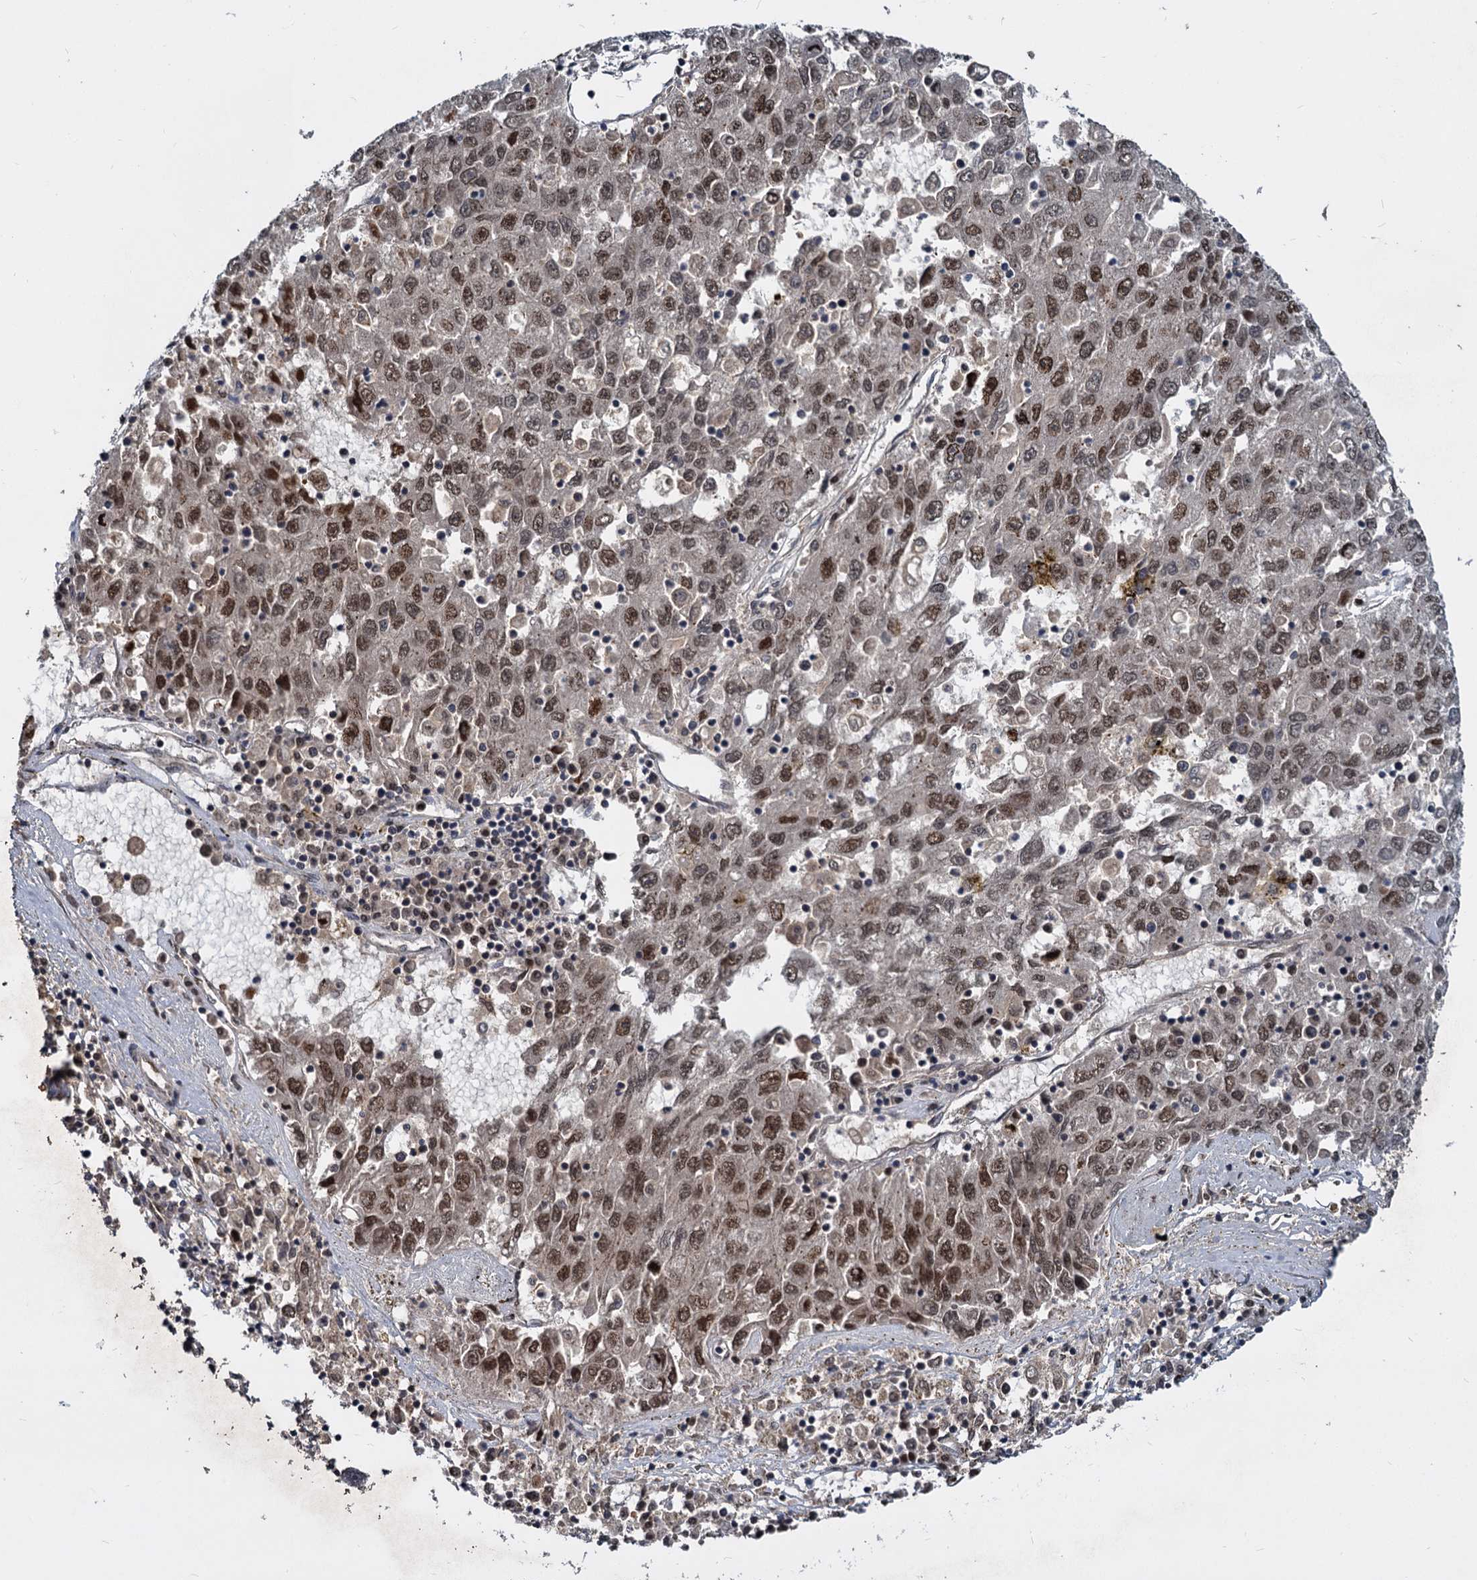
{"staining": {"intensity": "moderate", "quantity": ">75%", "location": "nuclear"}, "tissue": "liver cancer", "cell_type": "Tumor cells", "image_type": "cancer", "snomed": [{"axis": "morphology", "description": "Carcinoma, Hepatocellular, NOS"}, {"axis": "topography", "description": "Liver"}], "caption": "Tumor cells show moderate nuclear positivity in approximately >75% of cells in hepatocellular carcinoma (liver).", "gene": "FAM216B", "patient": {"sex": "male", "age": 49}}